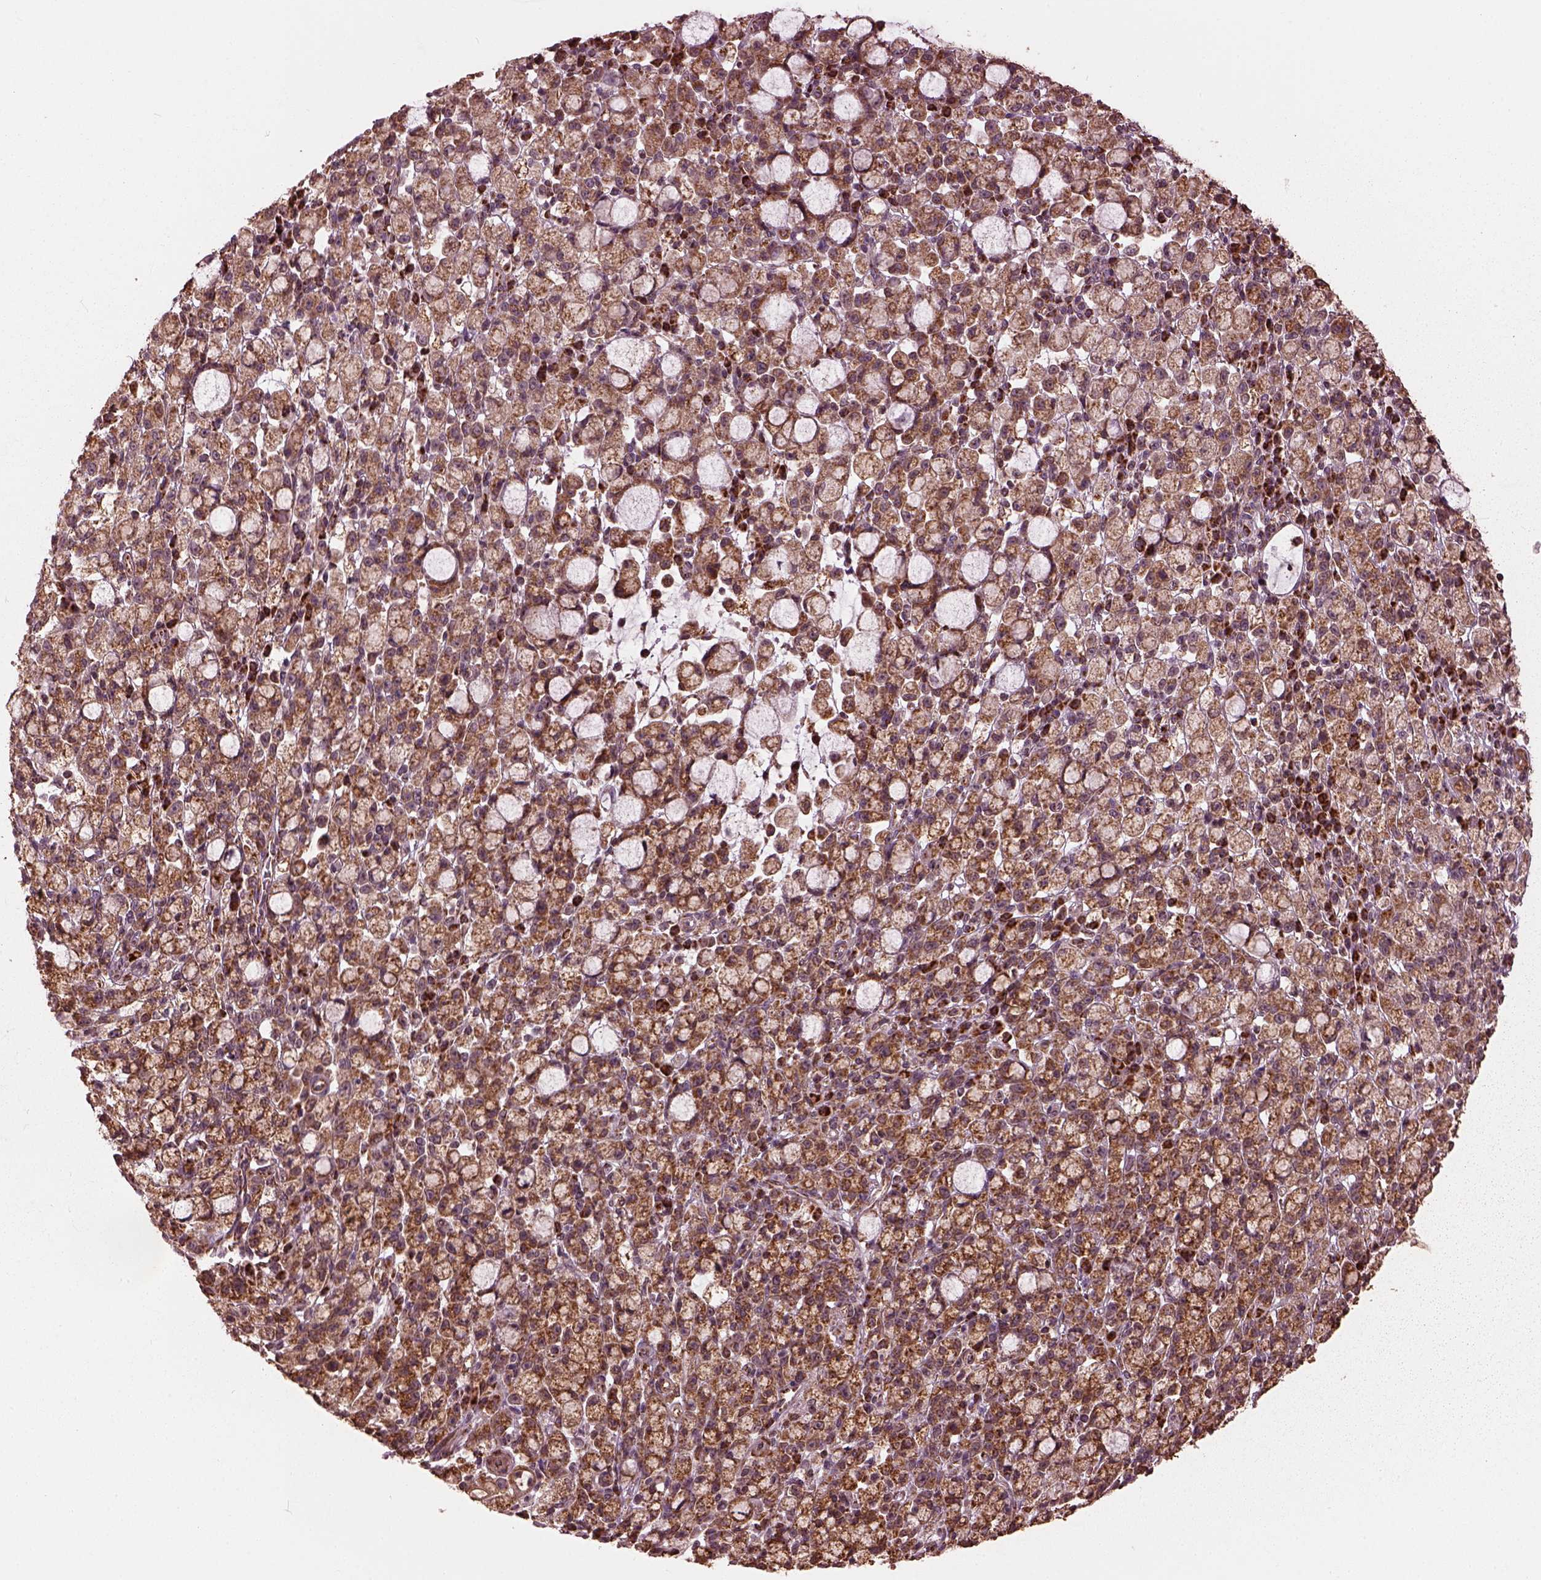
{"staining": {"intensity": "strong", "quantity": ">75%", "location": "cytoplasmic/membranous"}, "tissue": "stomach cancer", "cell_type": "Tumor cells", "image_type": "cancer", "snomed": [{"axis": "morphology", "description": "Adenocarcinoma, NOS"}, {"axis": "topography", "description": "Stomach"}], "caption": "Approximately >75% of tumor cells in stomach cancer (adenocarcinoma) show strong cytoplasmic/membranous protein staining as visualized by brown immunohistochemical staining.", "gene": "NDUFB10", "patient": {"sex": "male", "age": 58}}